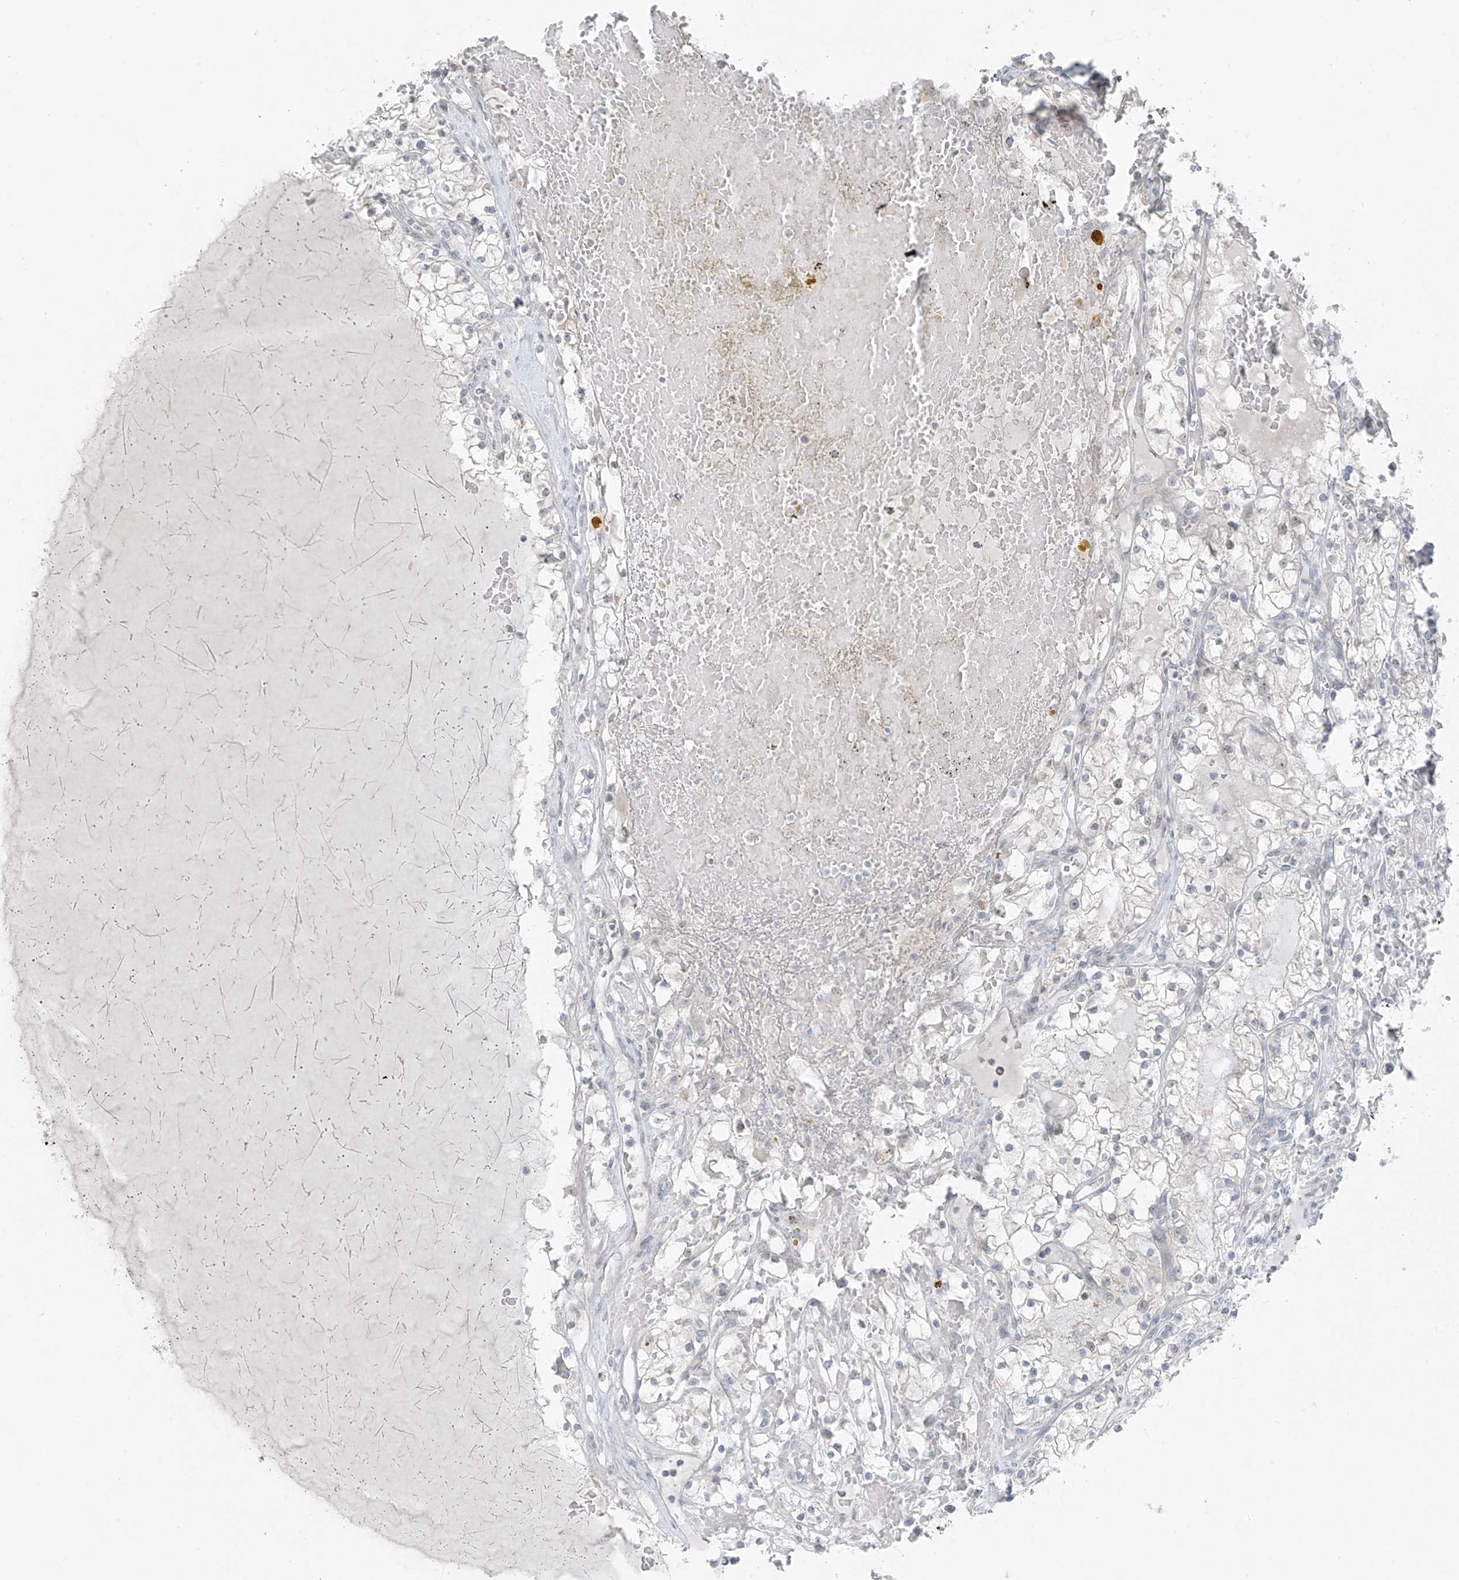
{"staining": {"intensity": "negative", "quantity": "none", "location": "none"}, "tissue": "renal cancer", "cell_type": "Tumor cells", "image_type": "cancer", "snomed": [{"axis": "morphology", "description": "Normal tissue, NOS"}, {"axis": "morphology", "description": "Adenocarcinoma, NOS"}, {"axis": "topography", "description": "Kidney"}], "caption": "The histopathology image reveals no staining of tumor cells in adenocarcinoma (renal). (Brightfield microscopy of DAB immunohistochemistry at high magnification).", "gene": "PRDM6", "patient": {"sex": "male", "age": 68}}